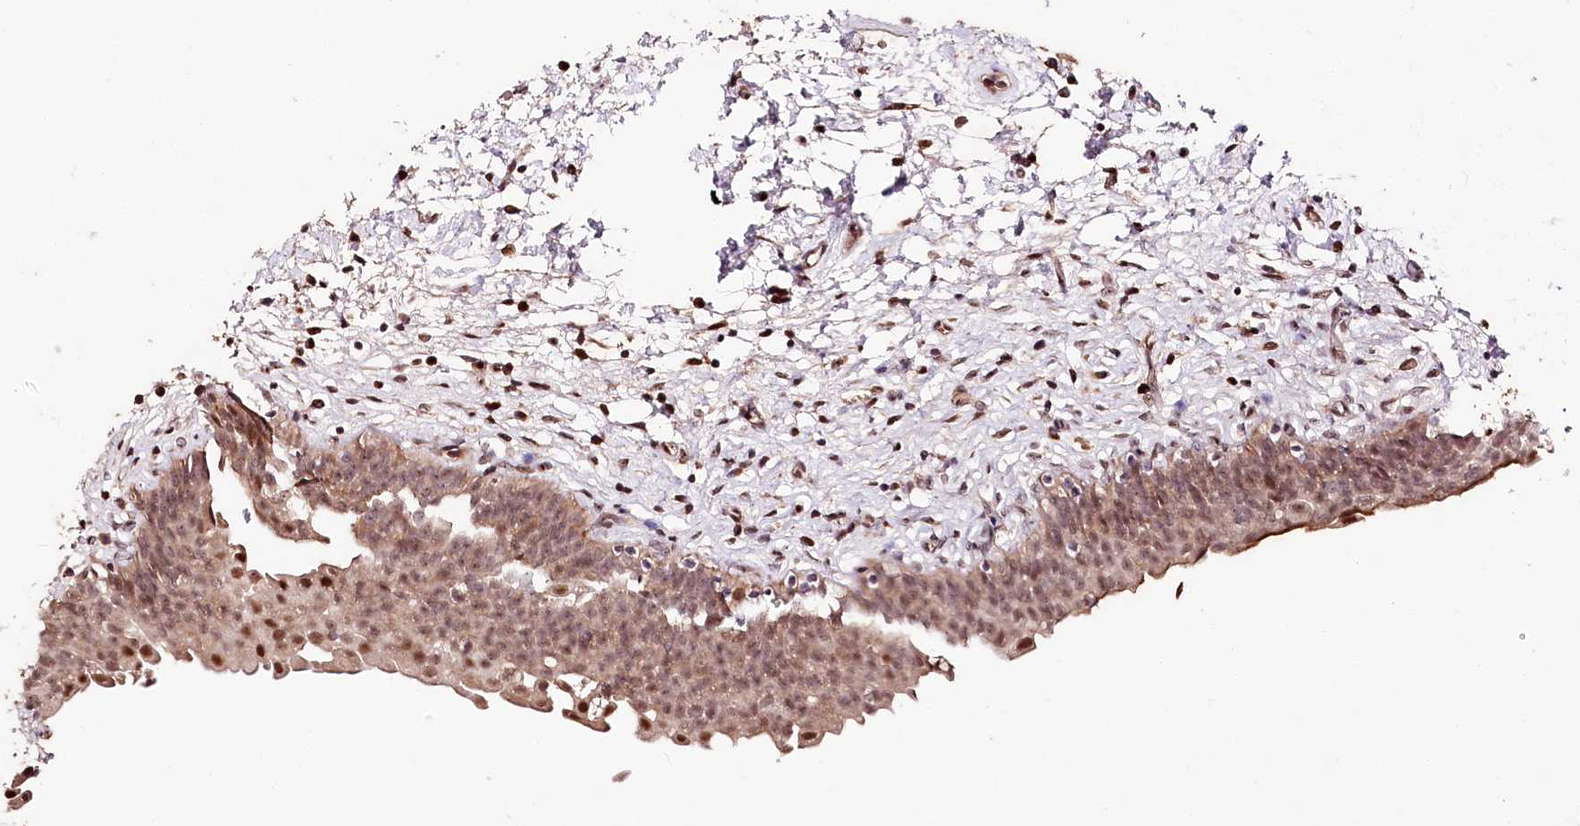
{"staining": {"intensity": "moderate", "quantity": ">75%", "location": "cytoplasmic/membranous,nuclear"}, "tissue": "urinary bladder", "cell_type": "Urothelial cells", "image_type": "normal", "snomed": [{"axis": "morphology", "description": "Normal tissue, NOS"}, {"axis": "topography", "description": "Urinary bladder"}], "caption": "About >75% of urothelial cells in unremarkable human urinary bladder exhibit moderate cytoplasmic/membranous,nuclear protein expression as visualized by brown immunohistochemical staining.", "gene": "DMP1", "patient": {"sex": "male", "age": 83}}